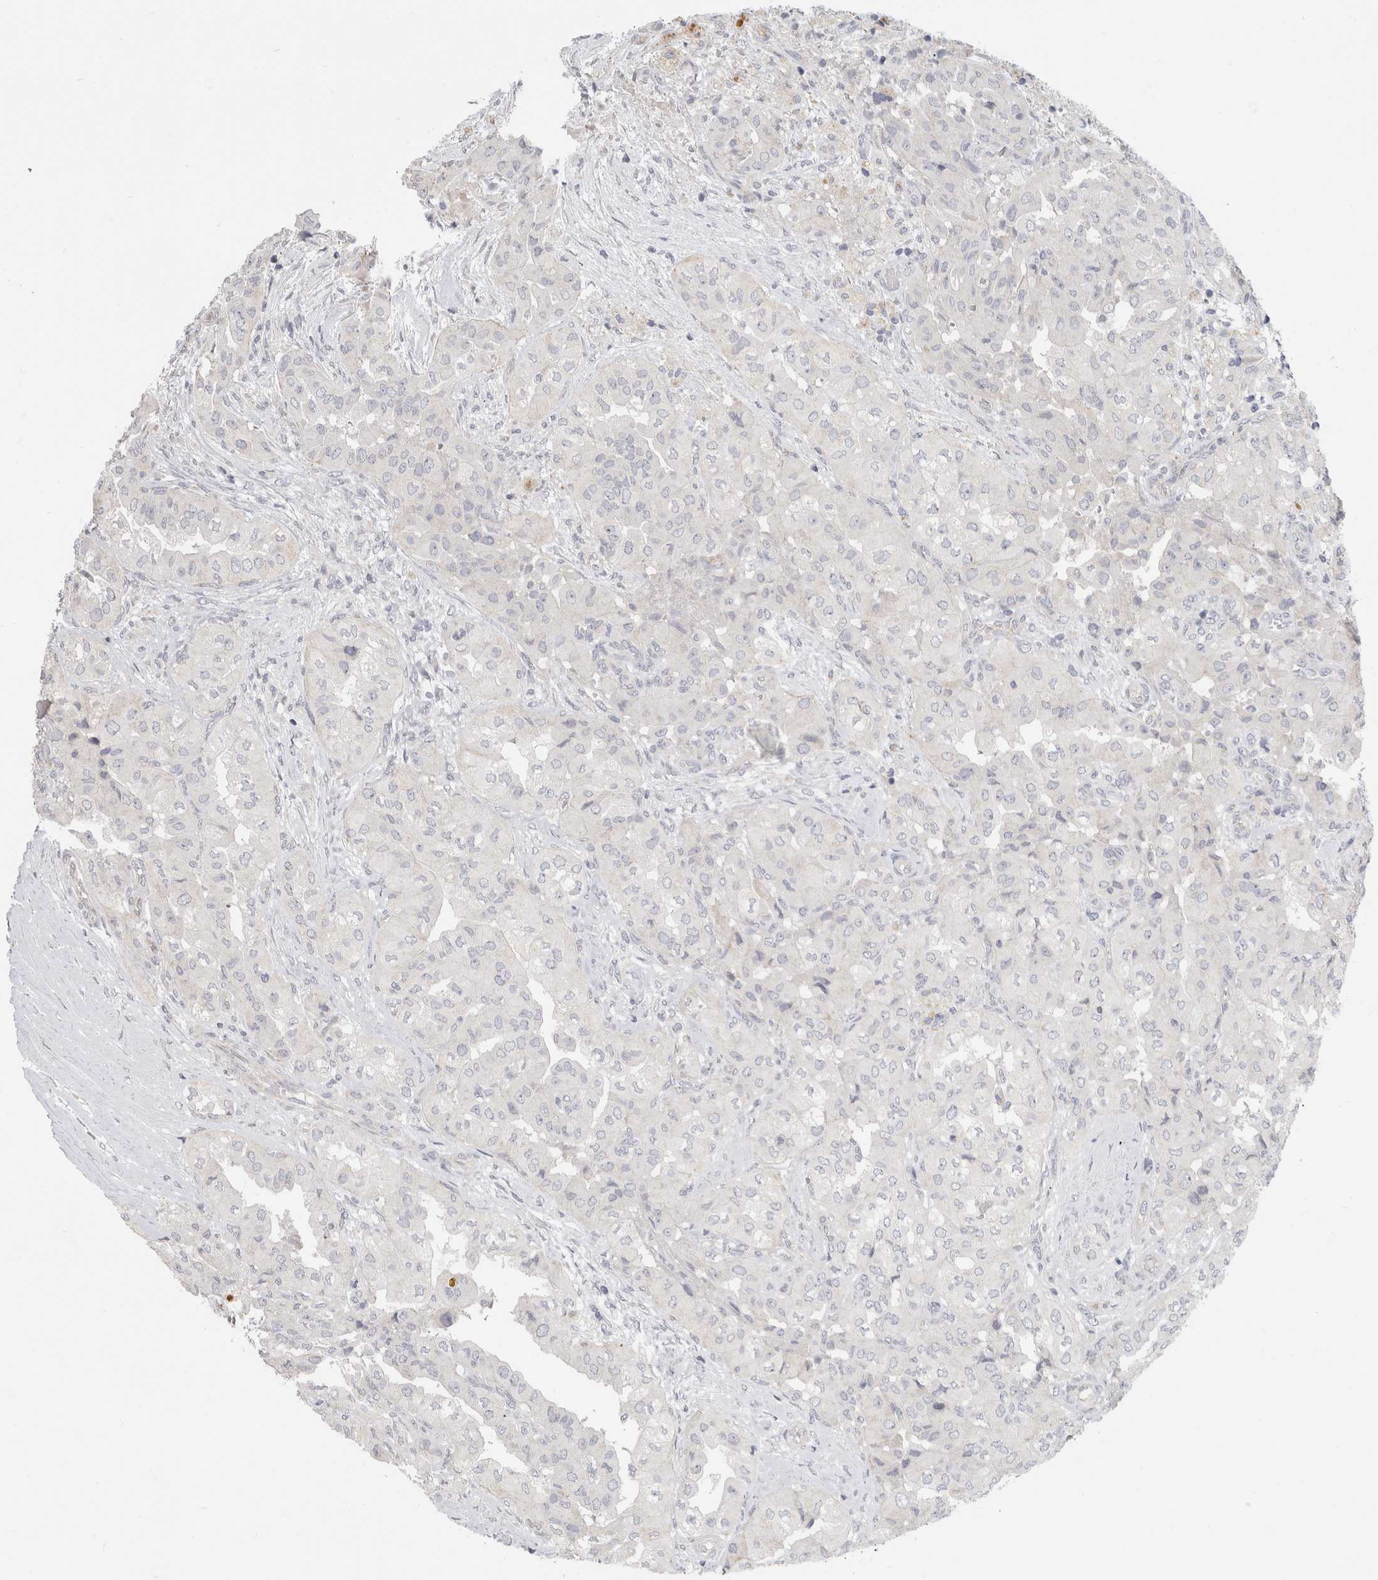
{"staining": {"intensity": "negative", "quantity": "none", "location": "none"}, "tissue": "thyroid cancer", "cell_type": "Tumor cells", "image_type": "cancer", "snomed": [{"axis": "morphology", "description": "Papillary adenocarcinoma, NOS"}, {"axis": "topography", "description": "Thyroid gland"}], "caption": "A histopathology image of human papillary adenocarcinoma (thyroid) is negative for staining in tumor cells. (Immunohistochemistry, brightfield microscopy, high magnification).", "gene": "AFP", "patient": {"sex": "female", "age": 59}}